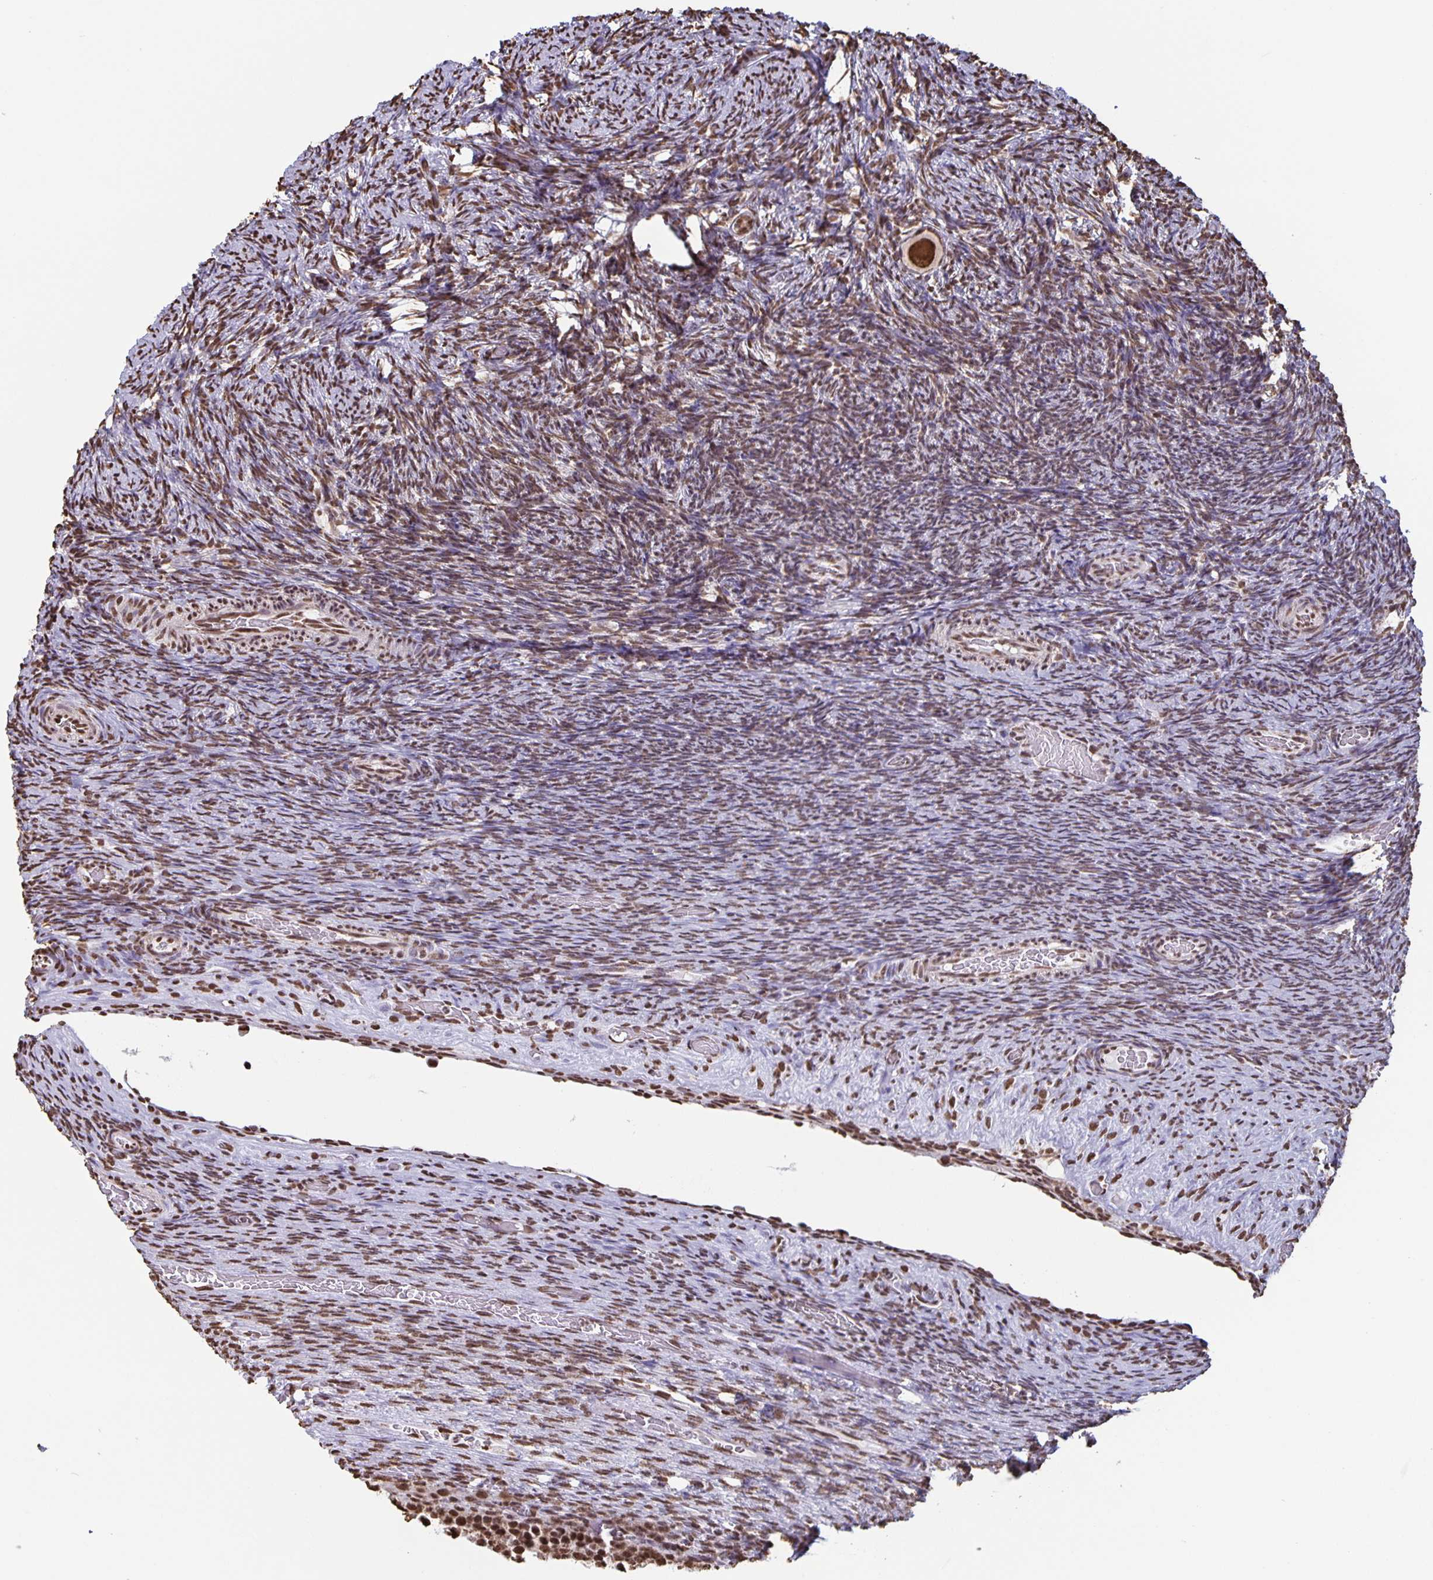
{"staining": {"intensity": "strong", "quantity": ">75%", "location": "nuclear"}, "tissue": "ovary", "cell_type": "Follicle cells", "image_type": "normal", "snomed": [{"axis": "morphology", "description": "Normal tissue, NOS"}, {"axis": "topography", "description": "Ovary"}], "caption": "A high-resolution histopathology image shows IHC staining of normal ovary, which reveals strong nuclear positivity in approximately >75% of follicle cells. (brown staining indicates protein expression, while blue staining denotes nuclei).", "gene": "DUT", "patient": {"sex": "female", "age": 34}}